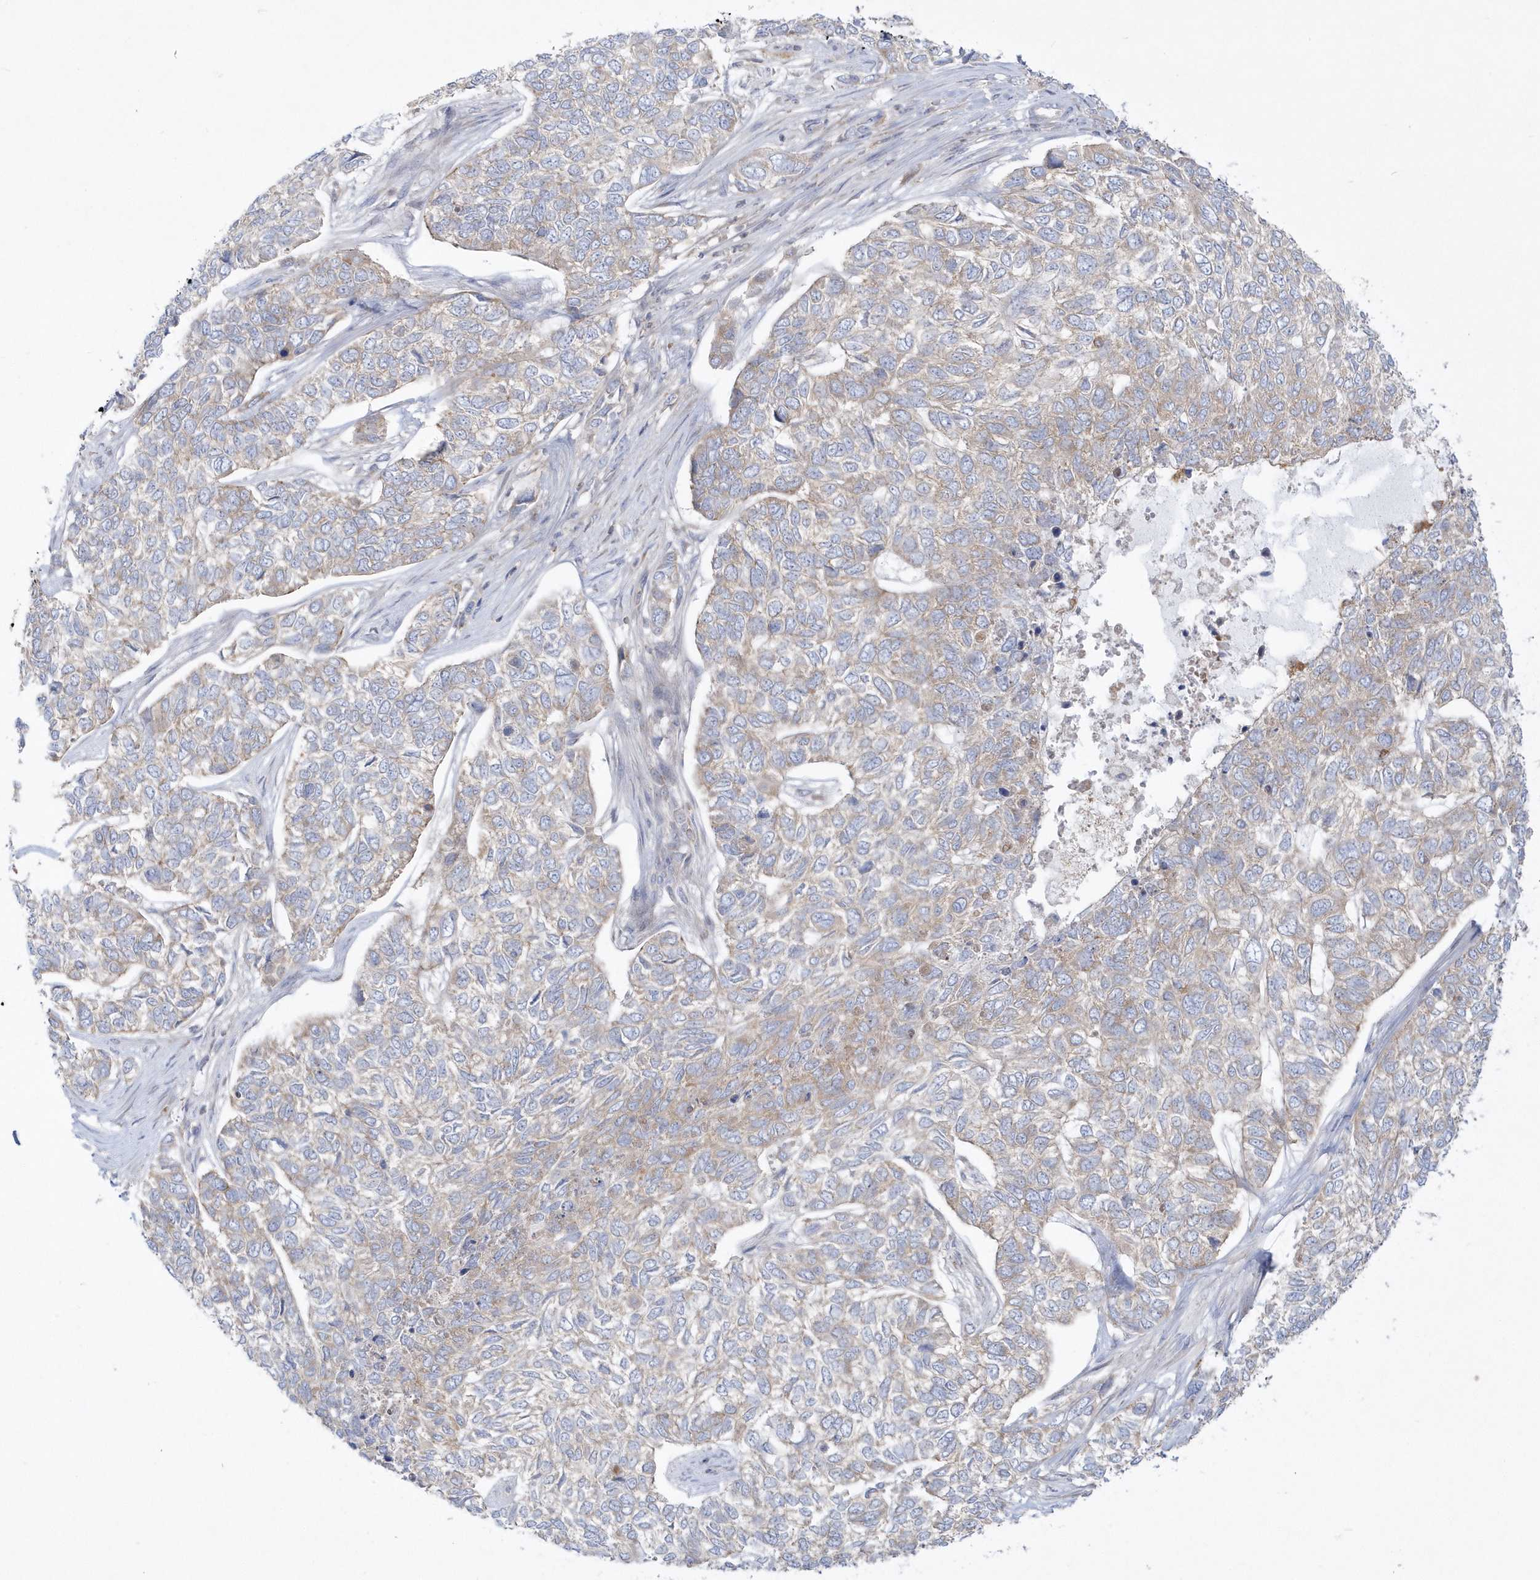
{"staining": {"intensity": "weak", "quantity": "<25%", "location": "cytoplasmic/membranous"}, "tissue": "skin cancer", "cell_type": "Tumor cells", "image_type": "cancer", "snomed": [{"axis": "morphology", "description": "Basal cell carcinoma"}, {"axis": "topography", "description": "Skin"}], "caption": "Photomicrograph shows no protein positivity in tumor cells of skin cancer tissue.", "gene": "DNAJC18", "patient": {"sex": "female", "age": 65}}